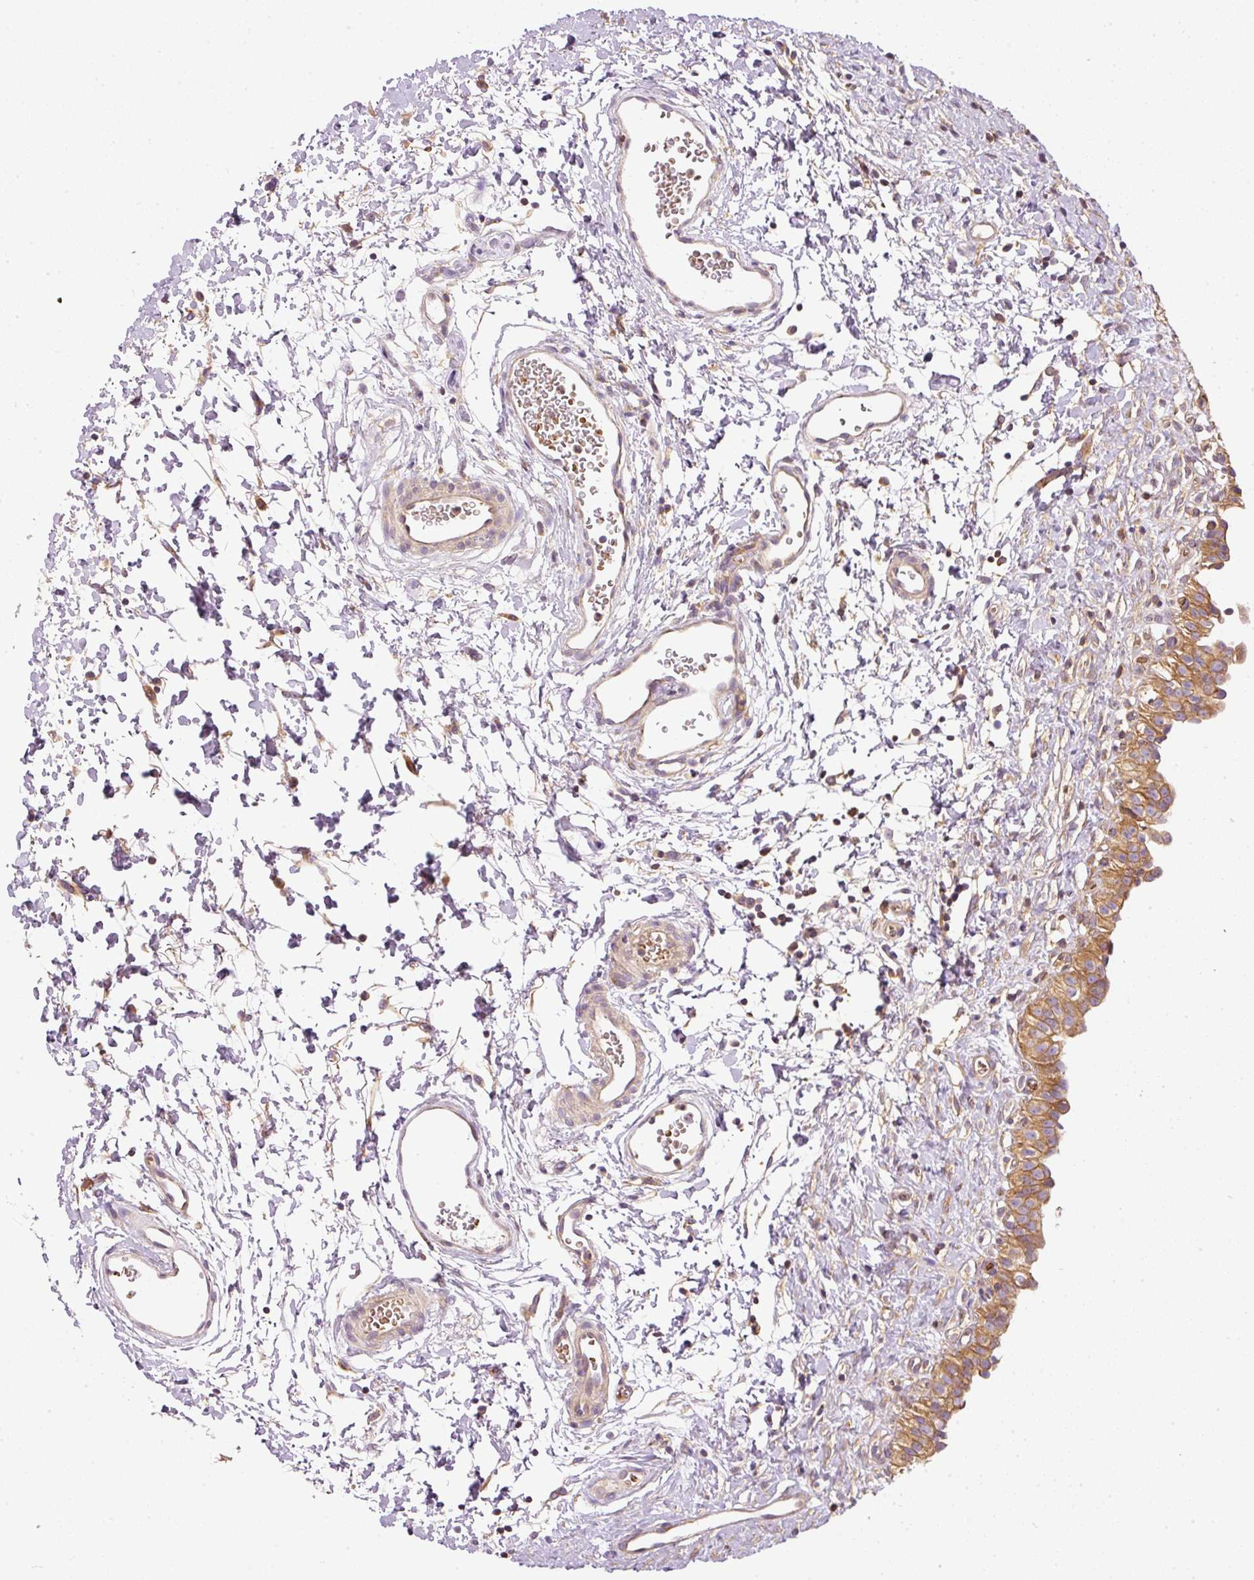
{"staining": {"intensity": "moderate", "quantity": ">75%", "location": "cytoplasmic/membranous"}, "tissue": "urinary bladder", "cell_type": "Urothelial cells", "image_type": "normal", "snomed": [{"axis": "morphology", "description": "Normal tissue, NOS"}, {"axis": "topography", "description": "Urinary bladder"}], "caption": "IHC micrograph of unremarkable urinary bladder: urinary bladder stained using immunohistochemistry shows medium levels of moderate protein expression localized specifically in the cytoplasmic/membranous of urothelial cells, appearing as a cytoplasmic/membranous brown color.", "gene": "TBC1D2B", "patient": {"sex": "male", "age": 51}}